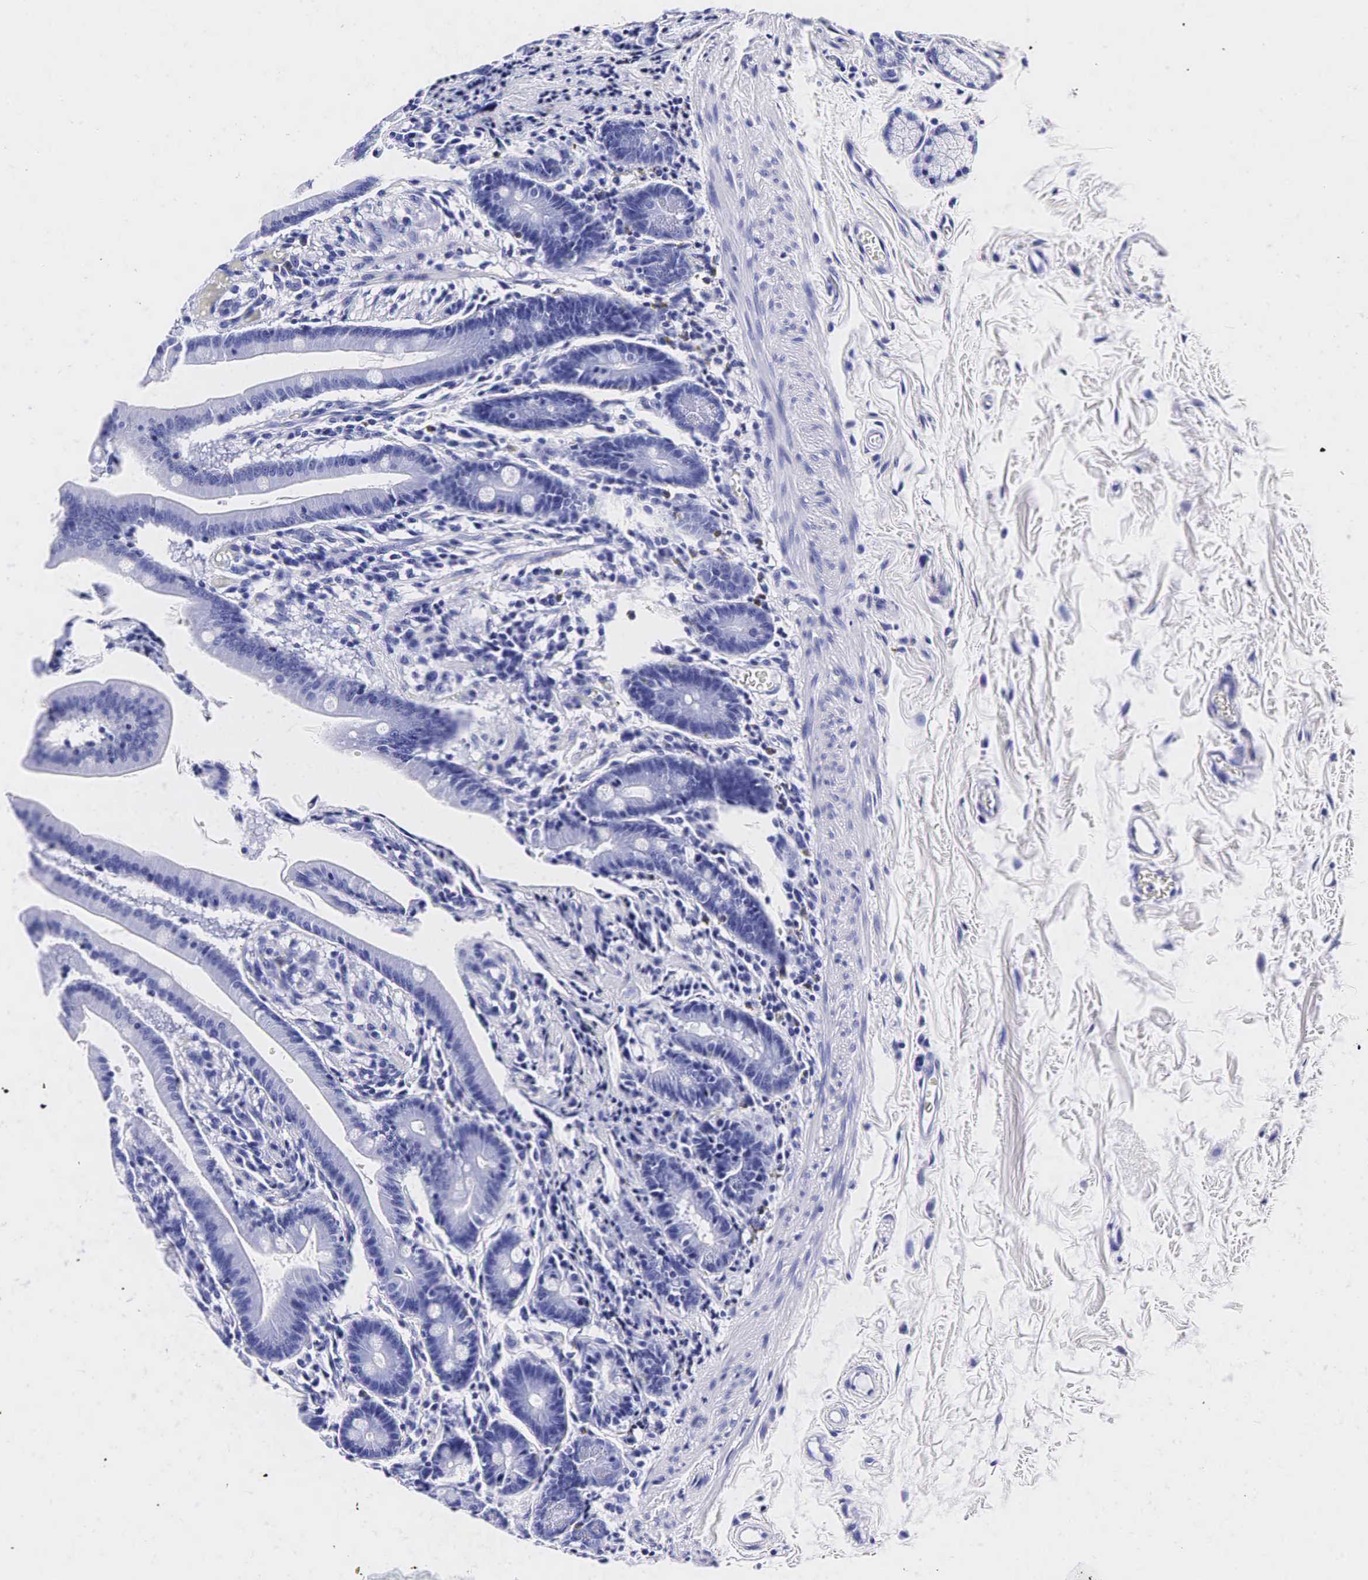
{"staining": {"intensity": "negative", "quantity": "none", "location": "none"}, "tissue": "duodenum", "cell_type": "Glandular cells", "image_type": "normal", "snomed": [{"axis": "morphology", "description": "Normal tissue, NOS"}, {"axis": "topography", "description": "Duodenum"}], "caption": "Glandular cells are negative for brown protein staining in benign duodenum. The staining was performed using DAB (3,3'-diaminobenzidine) to visualize the protein expression in brown, while the nuclei were stained in blue with hematoxylin (Magnification: 20x).", "gene": "KLK3", "patient": {"sex": "female", "age": 77}}